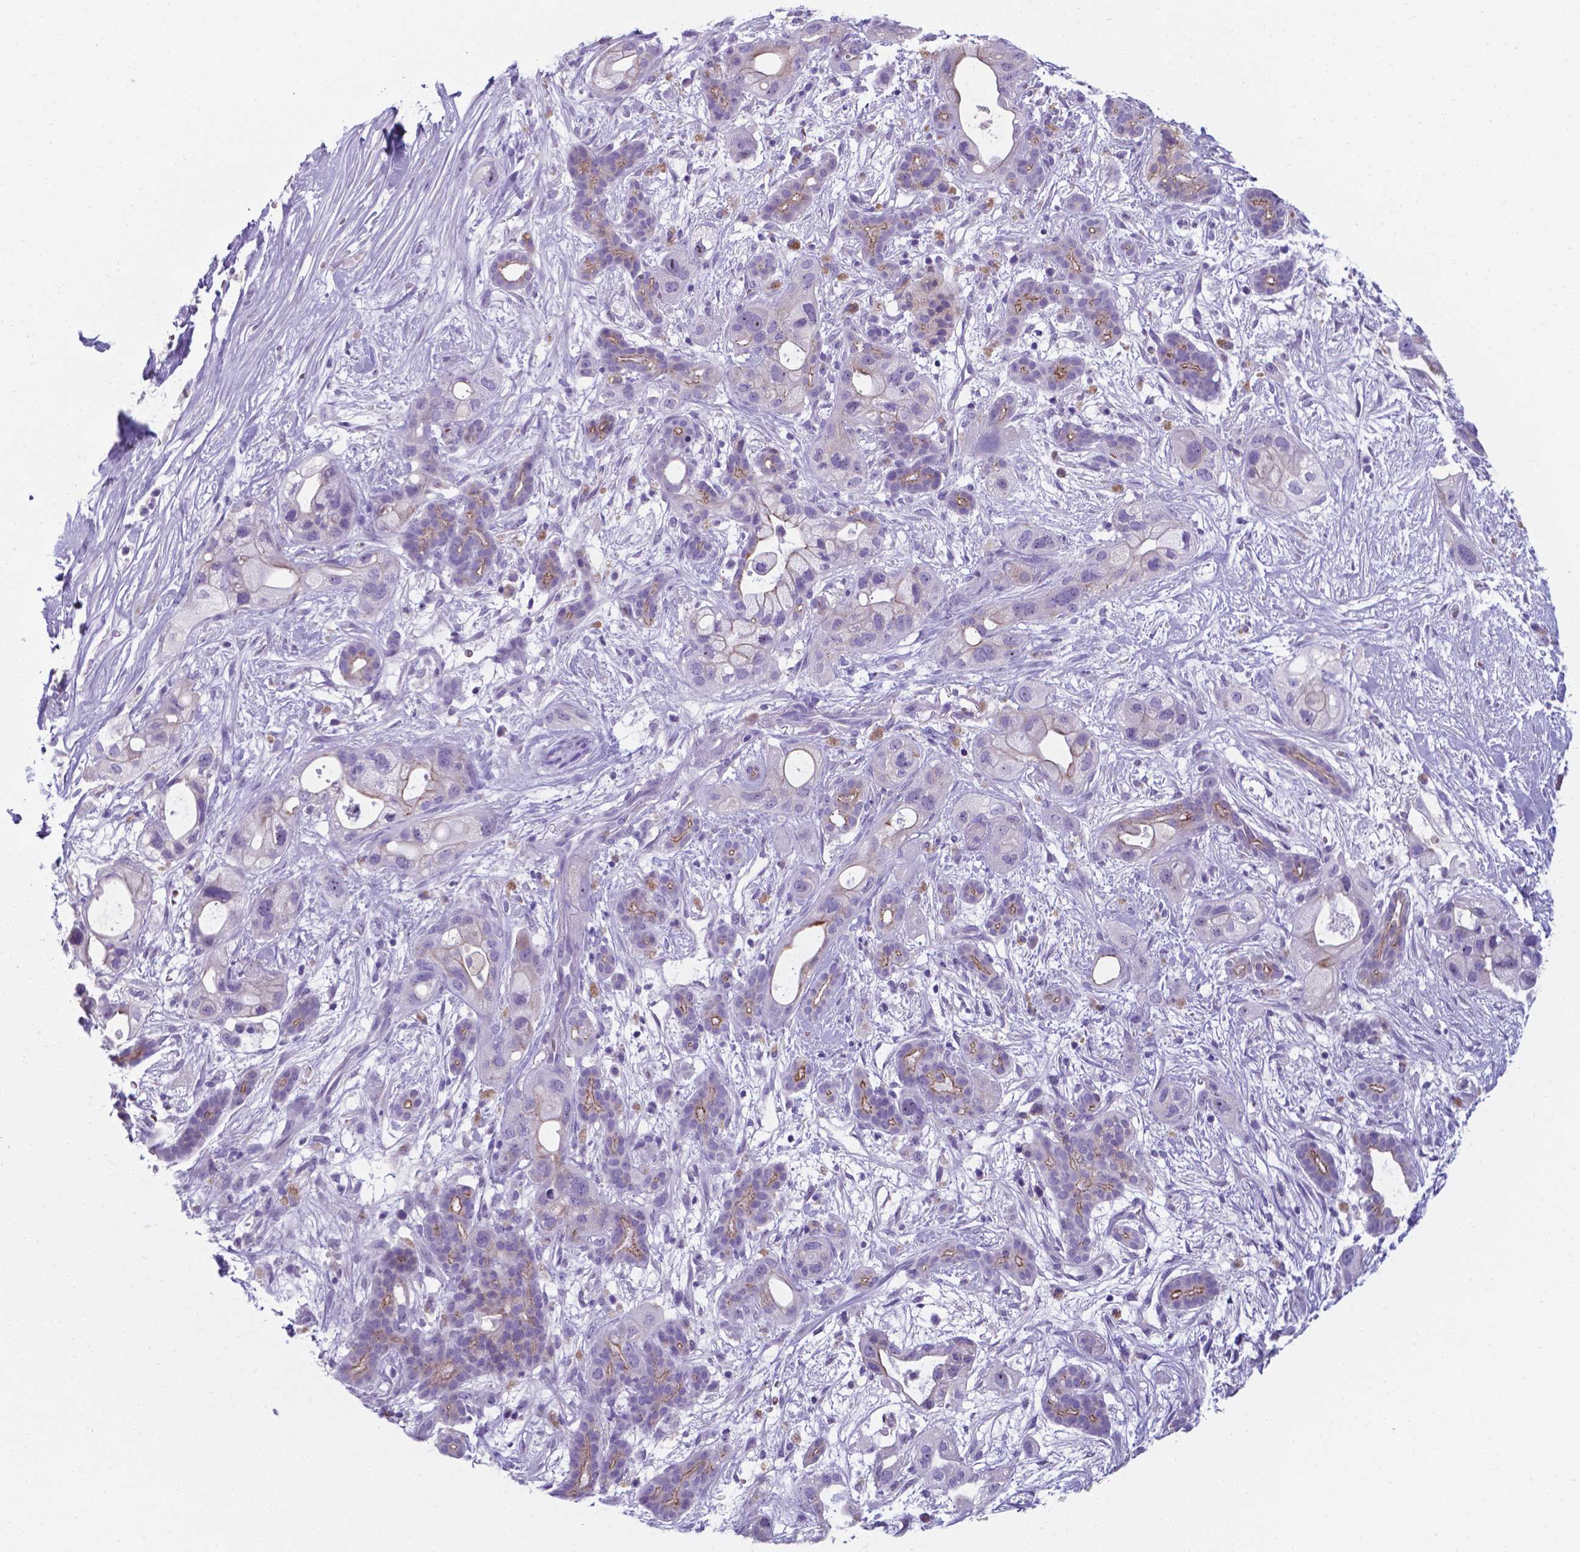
{"staining": {"intensity": "moderate", "quantity": ">75%", "location": "cytoplasmic/membranous"}, "tissue": "pancreatic cancer", "cell_type": "Tumor cells", "image_type": "cancer", "snomed": [{"axis": "morphology", "description": "Adenocarcinoma, NOS"}, {"axis": "topography", "description": "Pancreas"}], "caption": "Immunohistochemistry image of adenocarcinoma (pancreatic) stained for a protein (brown), which reveals medium levels of moderate cytoplasmic/membranous expression in about >75% of tumor cells.", "gene": "AP5B1", "patient": {"sex": "male", "age": 44}}